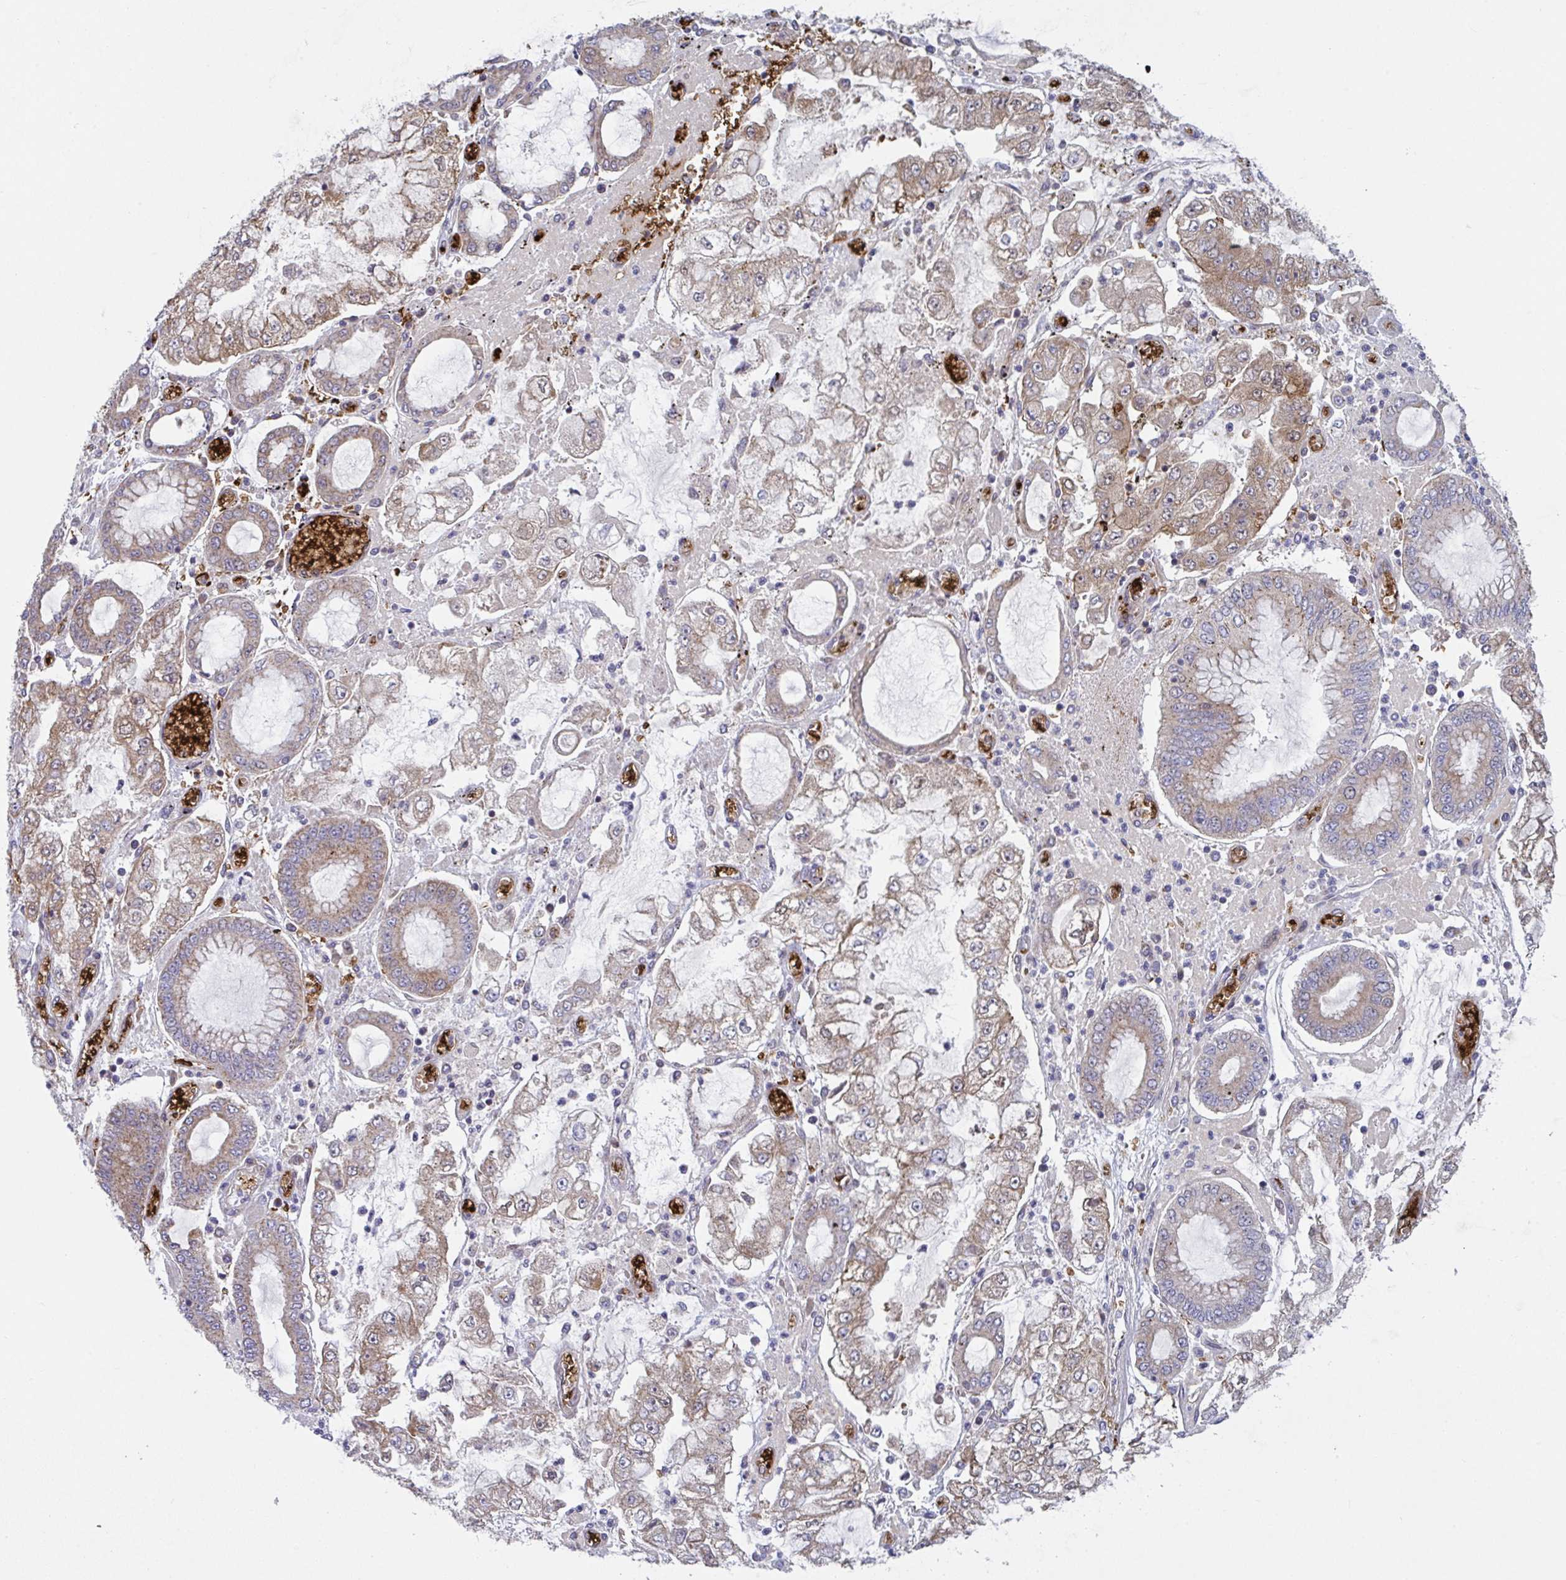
{"staining": {"intensity": "moderate", "quantity": ">75%", "location": "cytoplasmic/membranous"}, "tissue": "stomach cancer", "cell_type": "Tumor cells", "image_type": "cancer", "snomed": [{"axis": "morphology", "description": "Adenocarcinoma, NOS"}, {"axis": "topography", "description": "Stomach"}], "caption": "Protein expression analysis of human adenocarcinoma (stomach) reveals moderate cytoplasmic/membranous positivity in approximately >75% of tumor cells.", "gene": "MRPS2", "patient": {"sex": "male", "age": 76}}